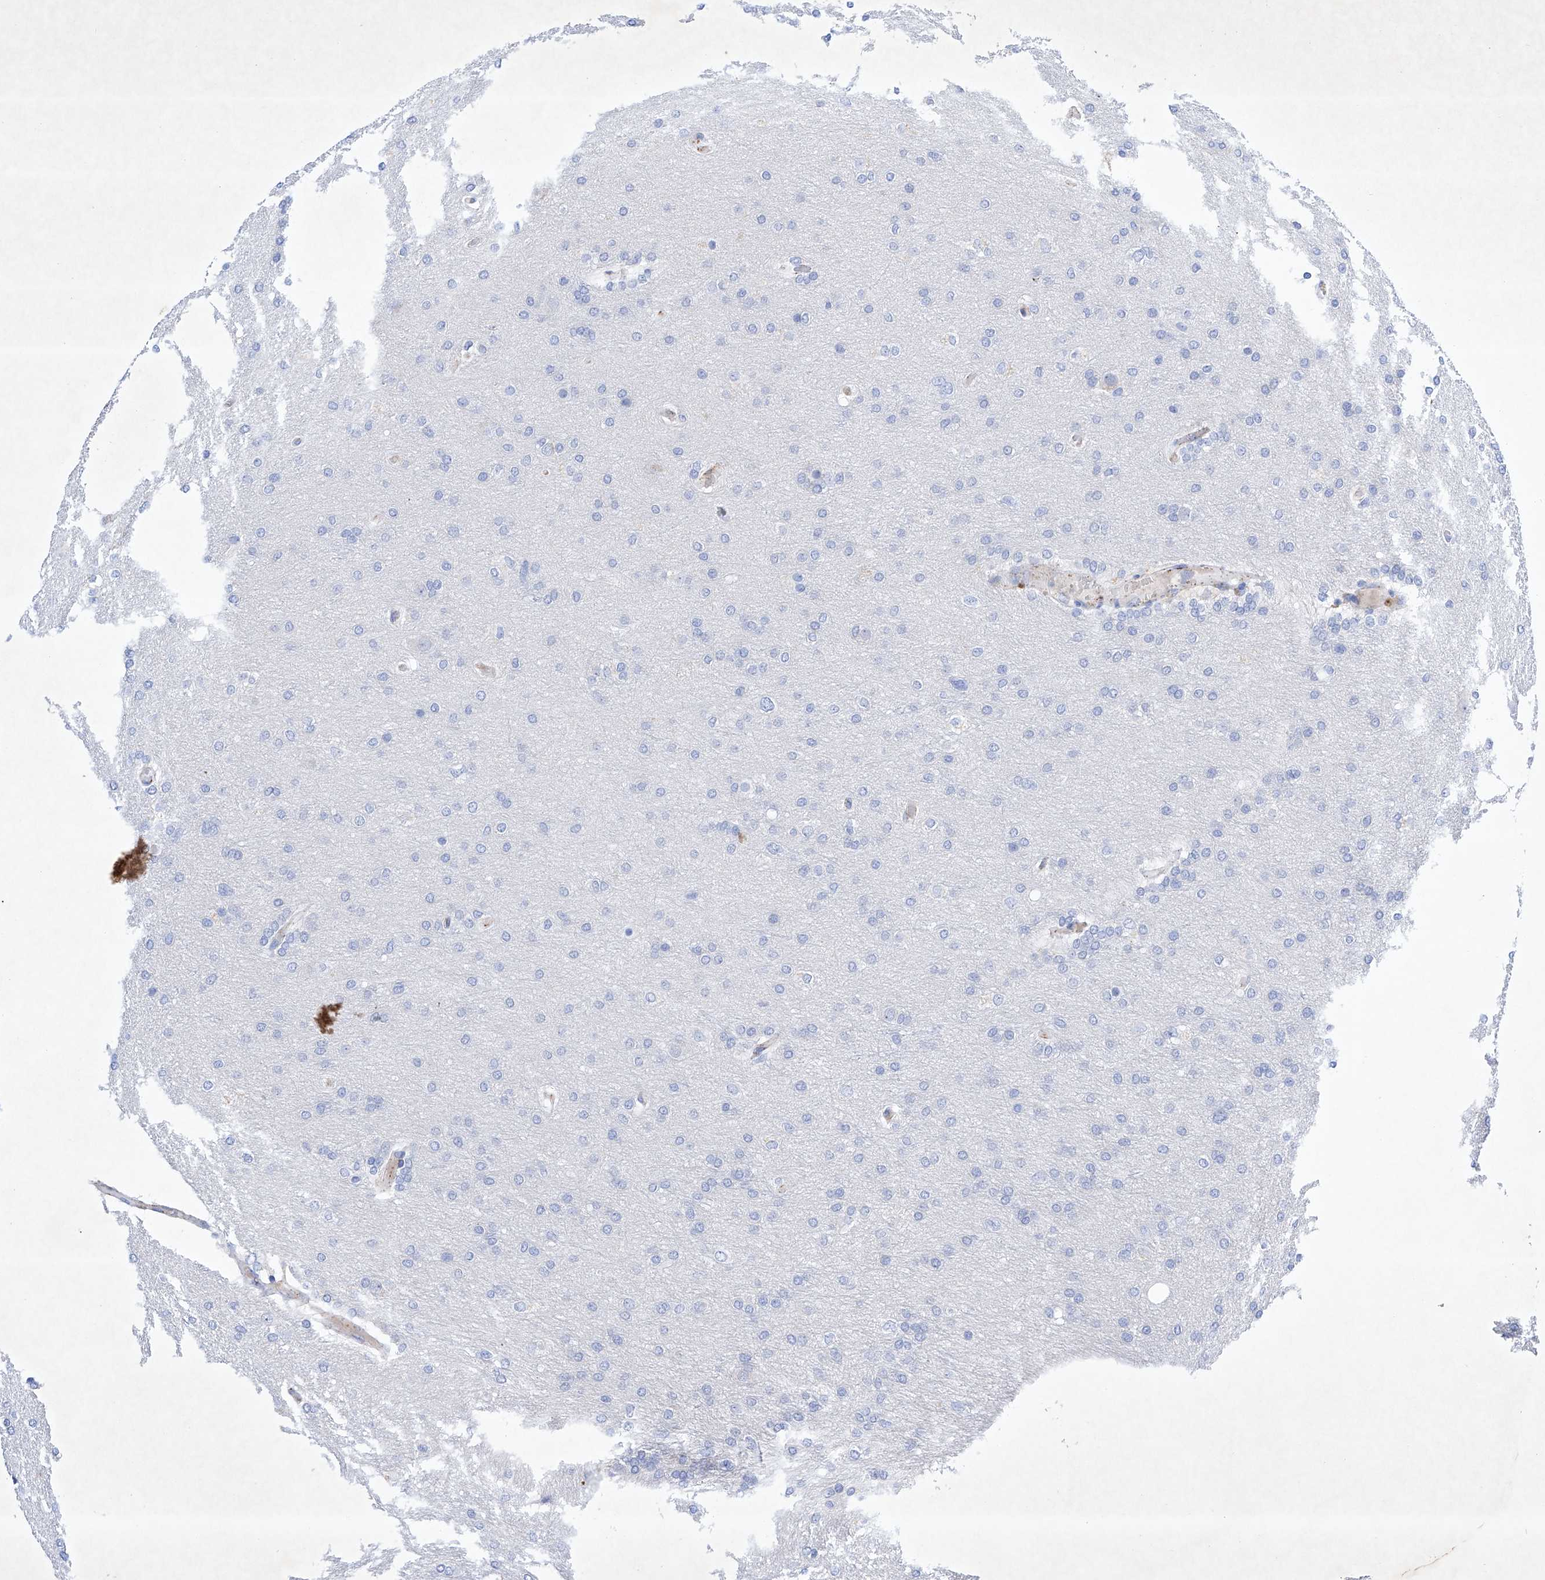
{"staining": {"intensity": "negative", "quantity": "none", "location": "none"}, "tissue": "glioma", "cell_type": "Tumor cells", "image_type": "cancer", "snomed": [{"axis": "morphology", "description": "Glioma, malignant, High grade"}, {"axis": "topography", "description": "Cerebral cortex"}], "caption": "Tumor cells show no significant protein positivity in malignant glioma (high-grade).", "gene": "ETV7", "patient": {"sex": "female", "age": 36}}